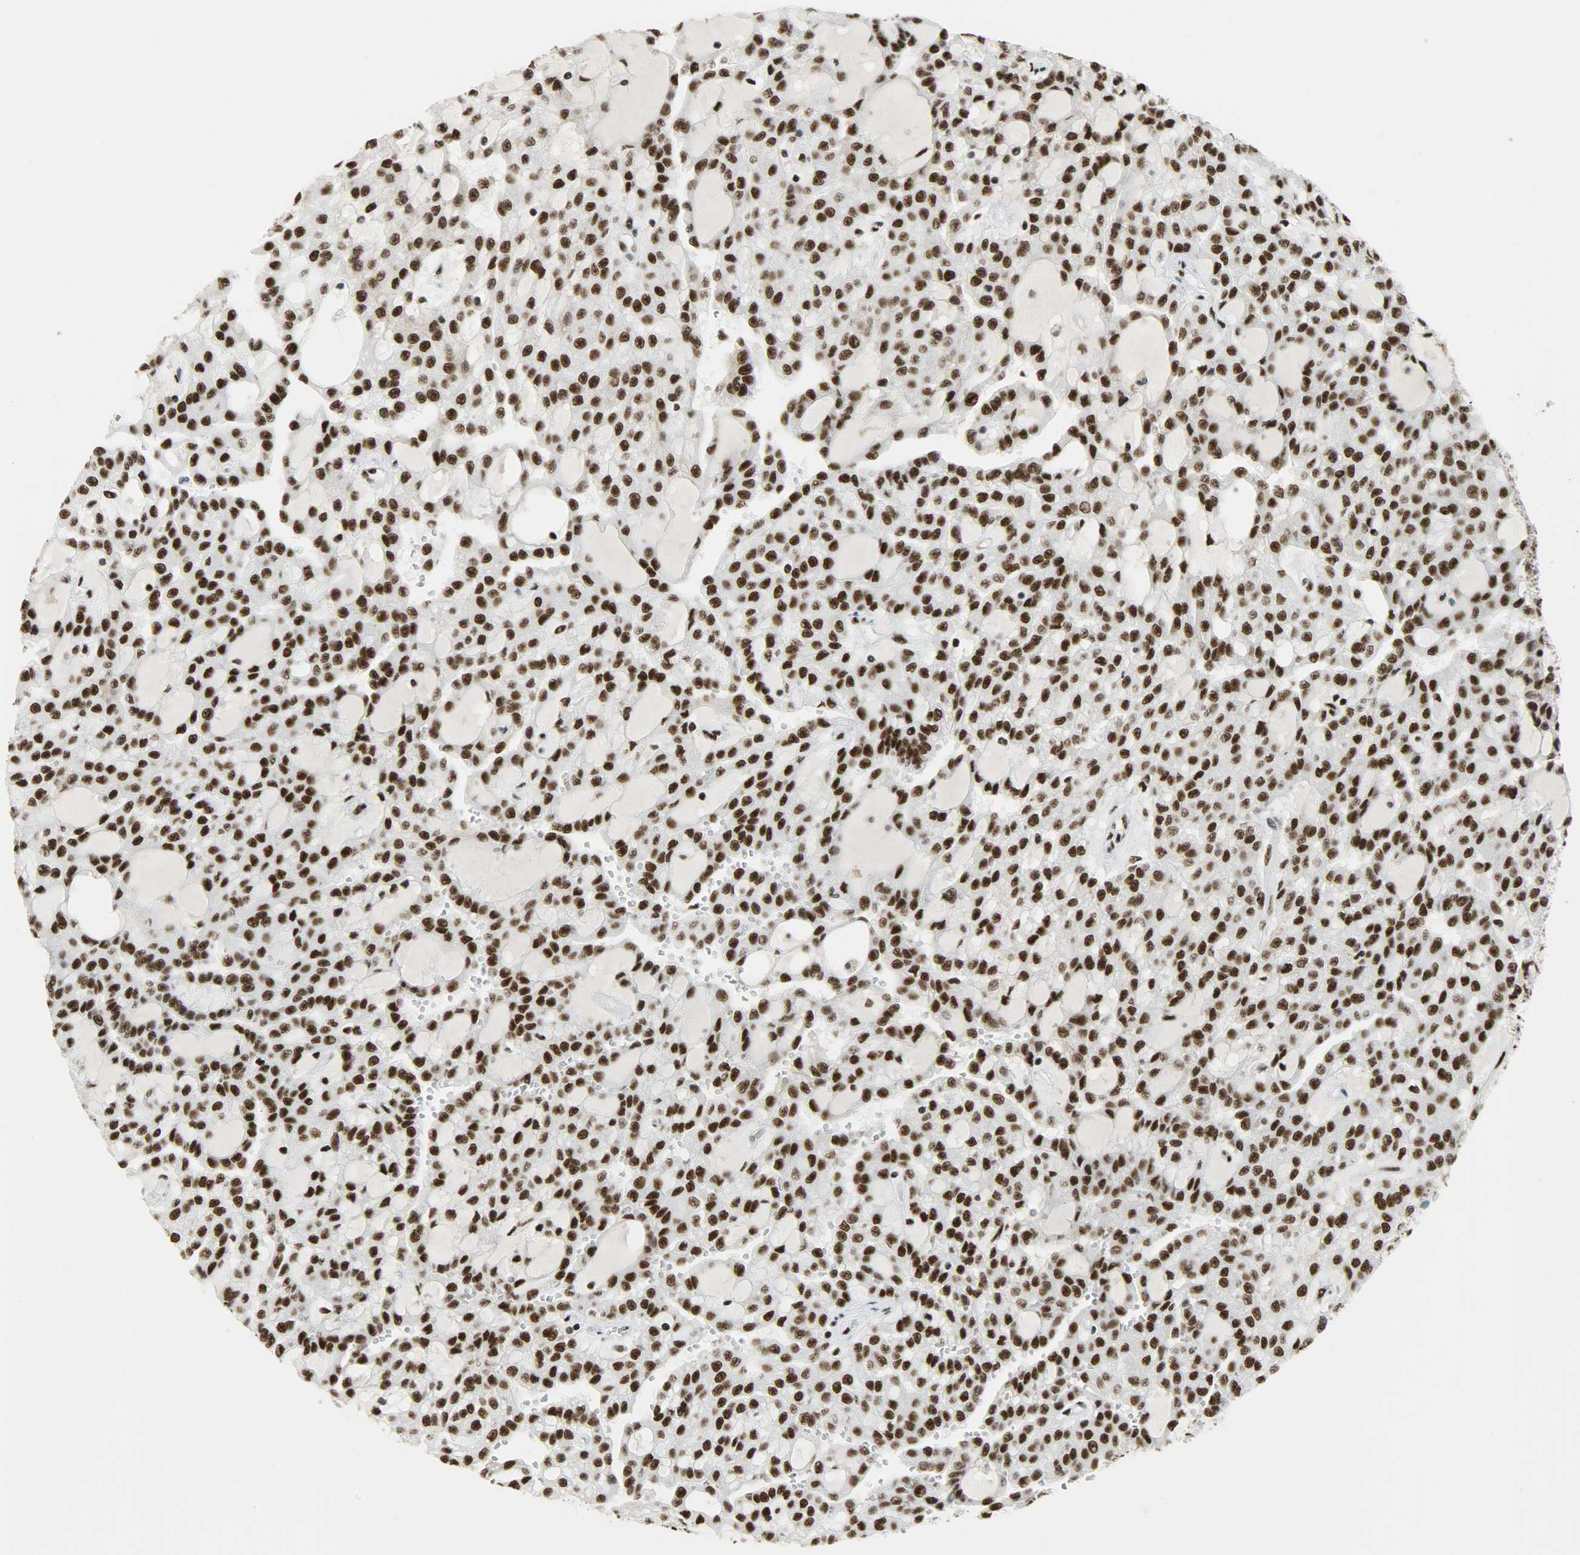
{"staining": {"intensity": "strong", "quantity": ">75%", "location": "nuclear"}, "tissue": "renal cancer", "cell_type": "Tumor cells", "image_type": "cancer", "snomed": [{"axis": "morphology", "description": "Adenocarcinoma, NOS"}, {"axis": "topography", "description": "Kidney"}], "caption": "Immunohistochemistry (IHC) histopathology image of human renal adenocarcinoma stained for a protein (brown), which displays high levels of strong nuclear expression in about >75% of tumor cells.", "gene": "SSB", "patient": {"sex": "male", "age": 63}}